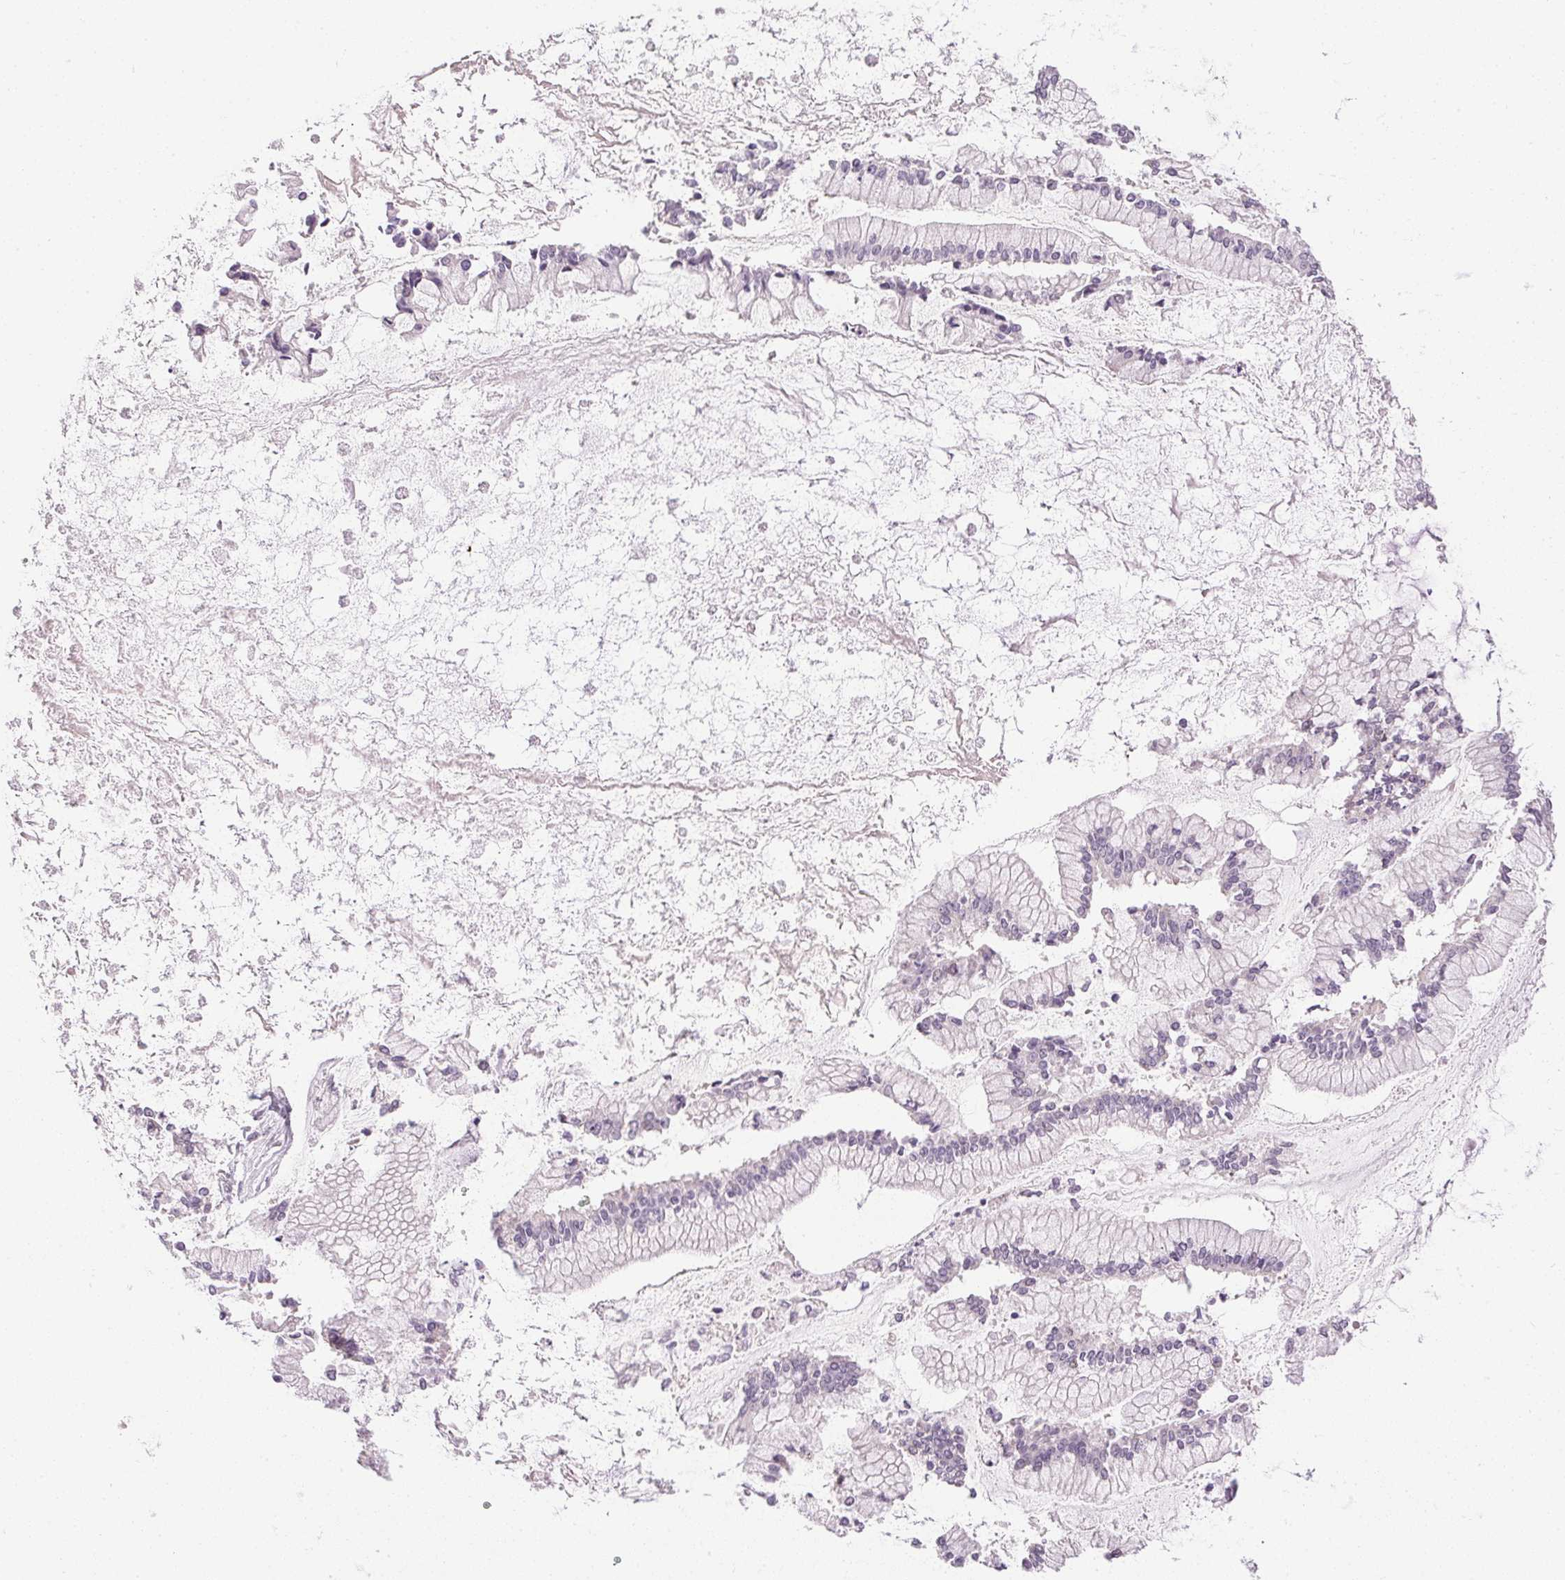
{"staining": {"intensity": "negative", "quantity": "none", "location": "none"}, "tissue": "ovarian cancer", "cell_type": "Tumor cells", "image_type": "cancer", "snomed": [{"axis": "morphology", "description": "Cystadenocarcinoma, mucinous, NOS"}, {"axis": "topography", "description": "Ovary"}], "caption": "Immunohistochemical staining of human ovarian mucinous cystadenocarcinoma reveals no significant expression in tumor cells.", "gene": "PRL", "patient": {"sex": "female", "age": 67}}